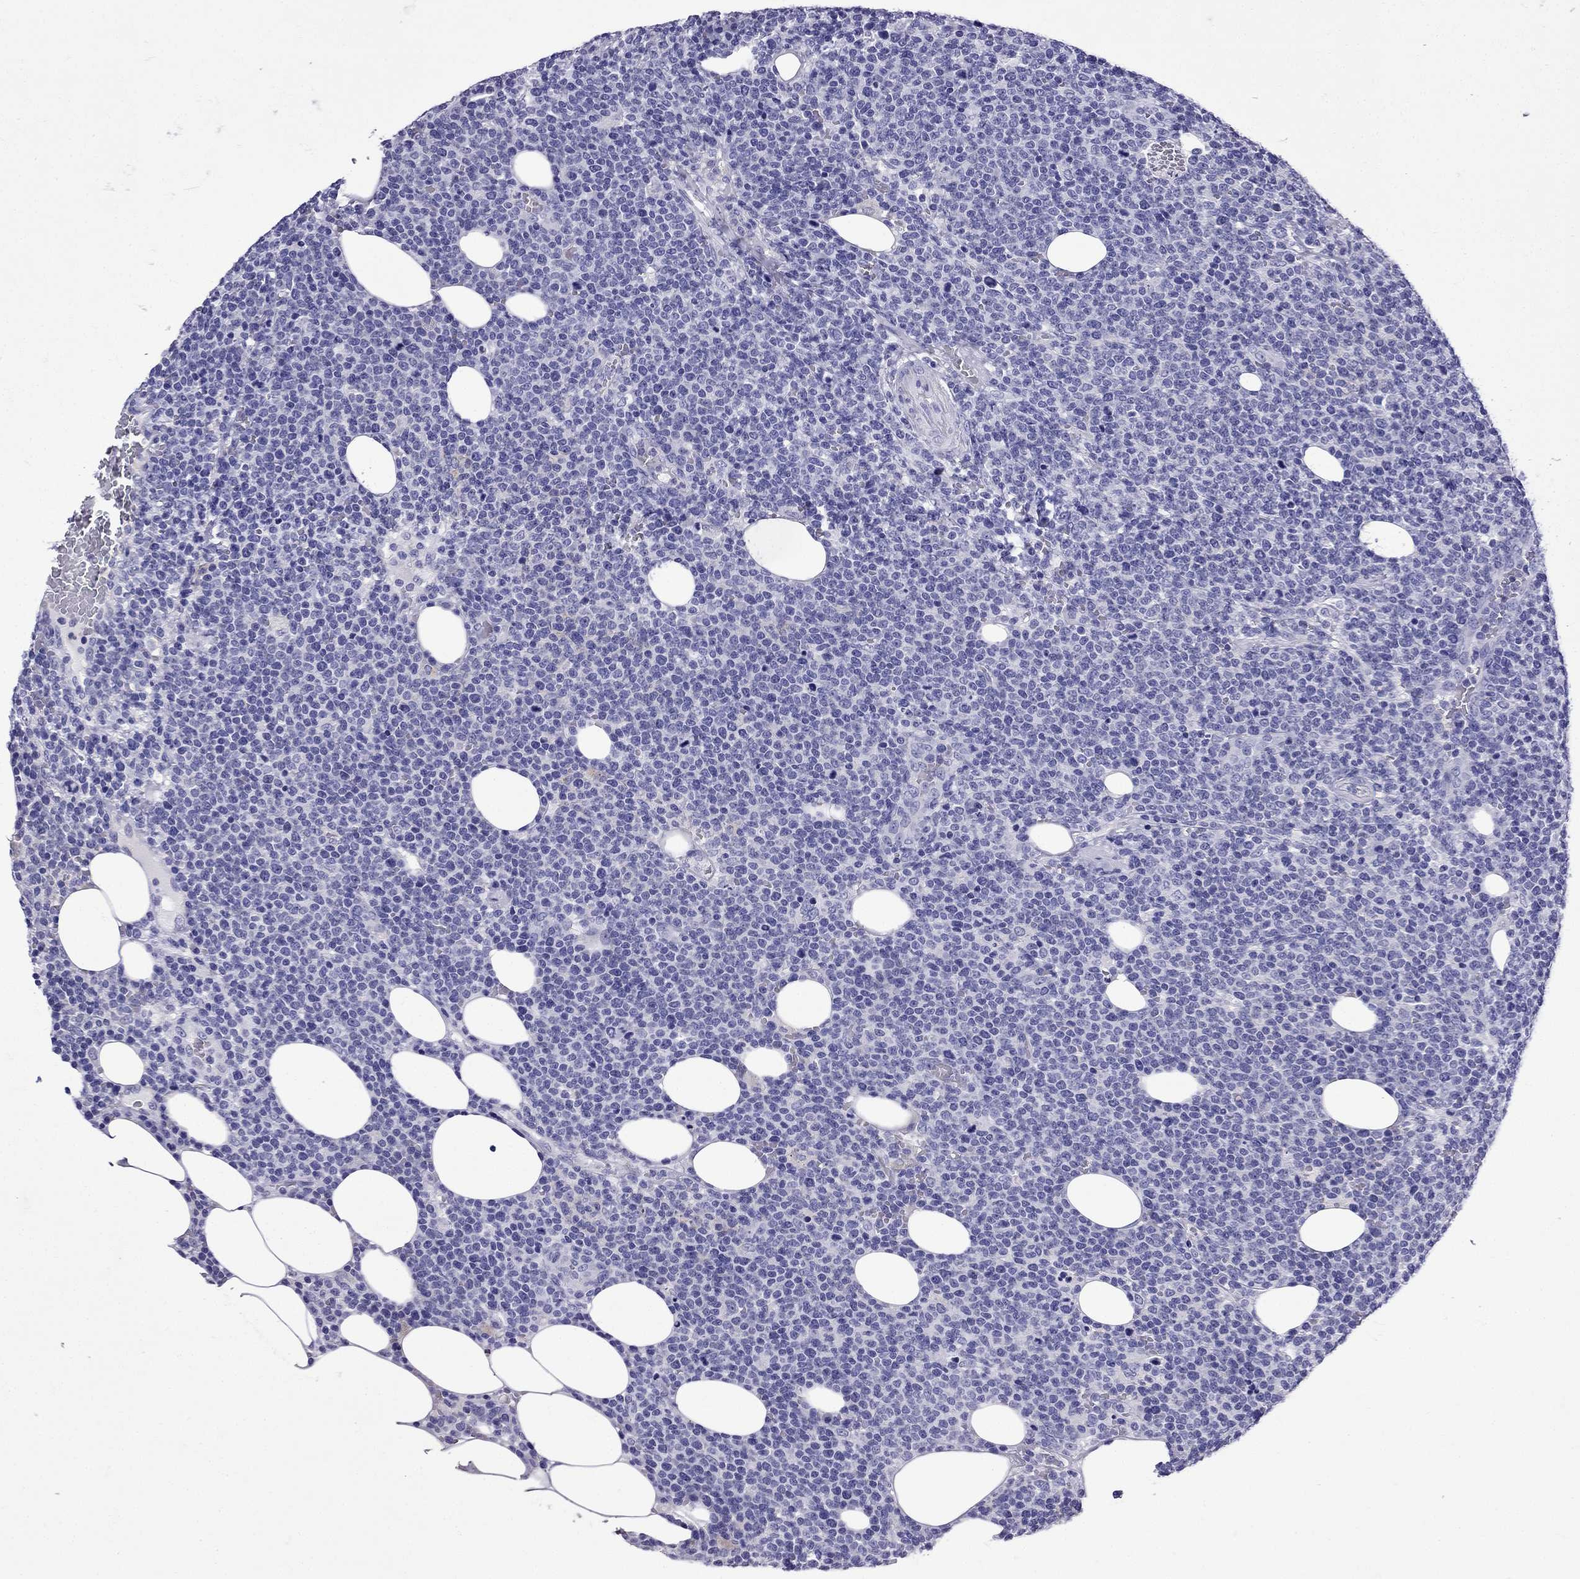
{"staining": {"intensity": "negative", "quantity": "none", "location": "none"}, "tissue": "lymphoma", "cell_type": "Tumor cells", "image_type": "cancer", "snomed": [{"axis": "morphology", "description": "Malignant lymphoma, non-Hodgkin's type, High grade"}, {"axis": "topography", "description": "Lymph node"}], "caption": "This micrograph is of lymphoma stained with IHC to label a protein in brown with the nuclei are counter-stained blue. There is no staining in tumor cells.", "gene": "ERC2", "patient": {"sex": "male", "age": 61}}